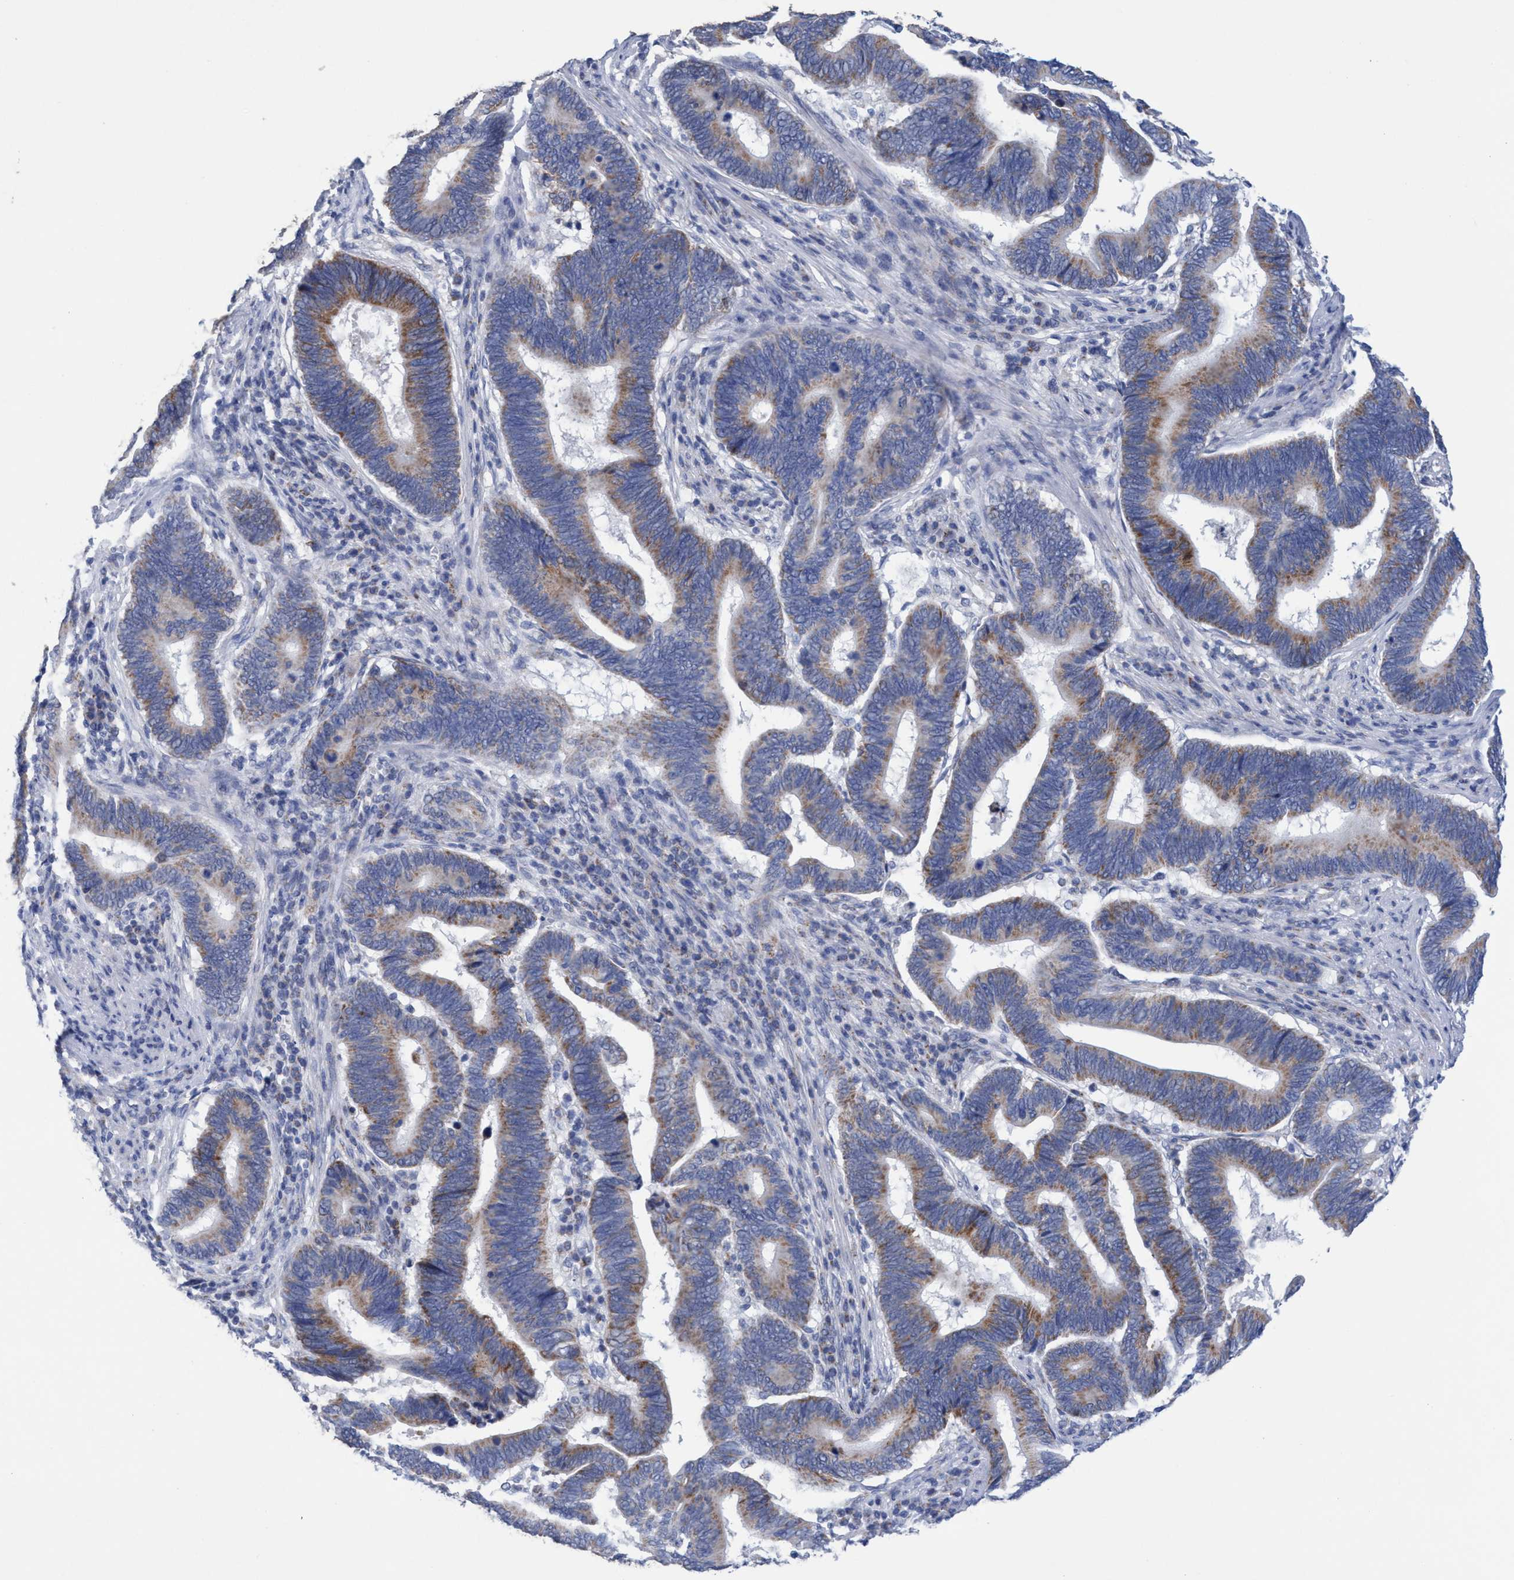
{"staining": {"intensity": "weak", "quantity": "25%-75%", "location": "cytoplasmic/membranous"}, "tissue": "pancreatic cancer", "cell_type": "Tumor cells", "image_type": "cancer", "snomed": [{"axis": "morphology", "description": "Adenocarcinoma, NOS"}, {"axis": "topography", "description": "Pancreas"}], "caption": "The histopathology image shows staining of pancreatic cancer (adenocarcinoma), revealing weak cytoplasmic/membranous protein positivity (brown color) within tumor cells.", "gene": "RSAD1", "patient": {"sex": "female", "age": 70}}